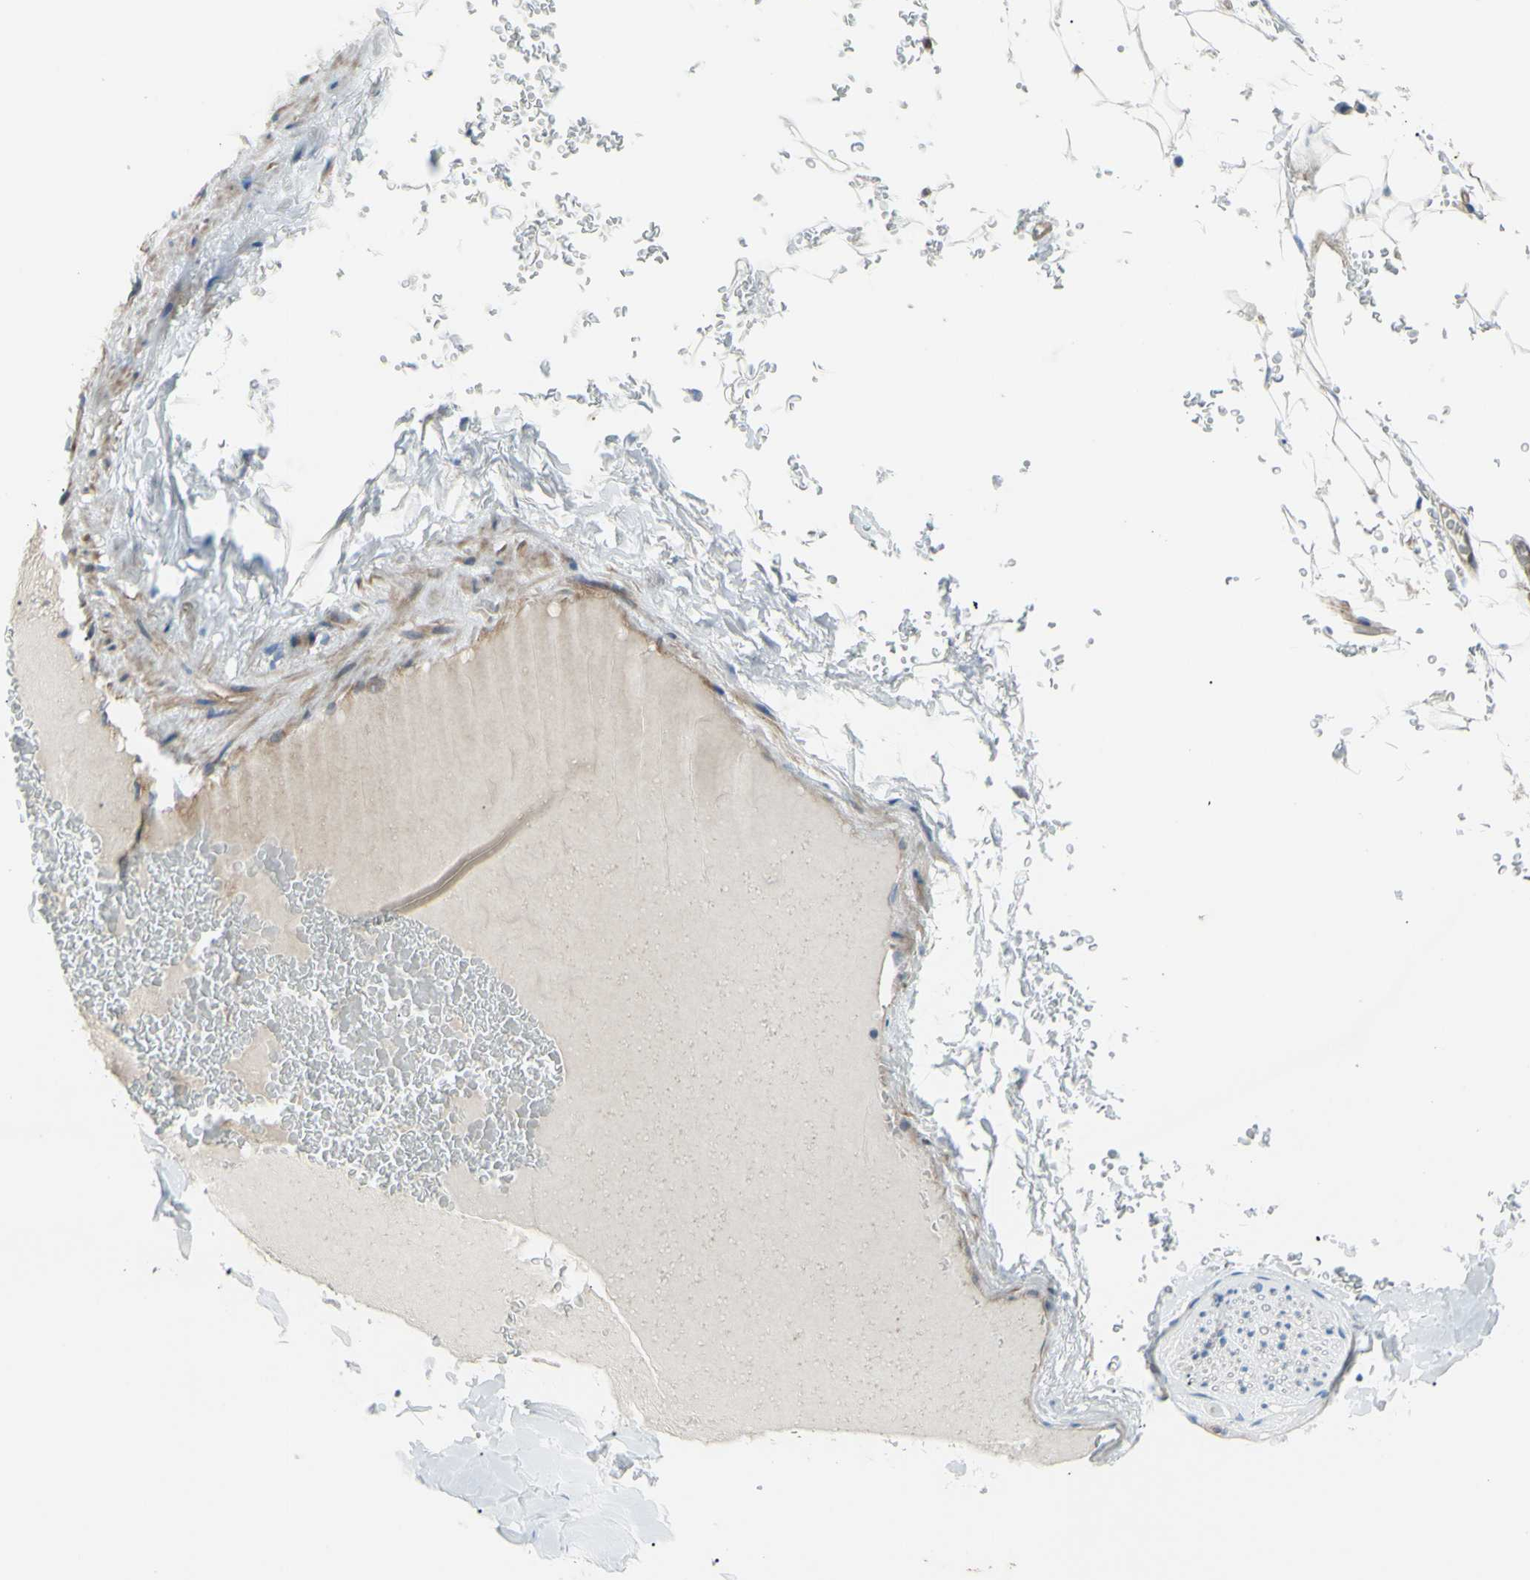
{"staining": {"intensity": "negative", "quantity": "none", "location": "none"}, "tissue": "adipose tissue", "cell_type": "Adipocytes", "image_type": "normal", "snomed": [{"axis": "morphology", "description": "Normal tissue, NOS"}, {"axis": "topography", "description": "Peripheral nerve tissue"}], "caption": "The photomicrograph reveals no staining of adipocytes in normal adipose tissue.", "gene": "PAK2", "patient": {"sex": "male", "age": 70}}